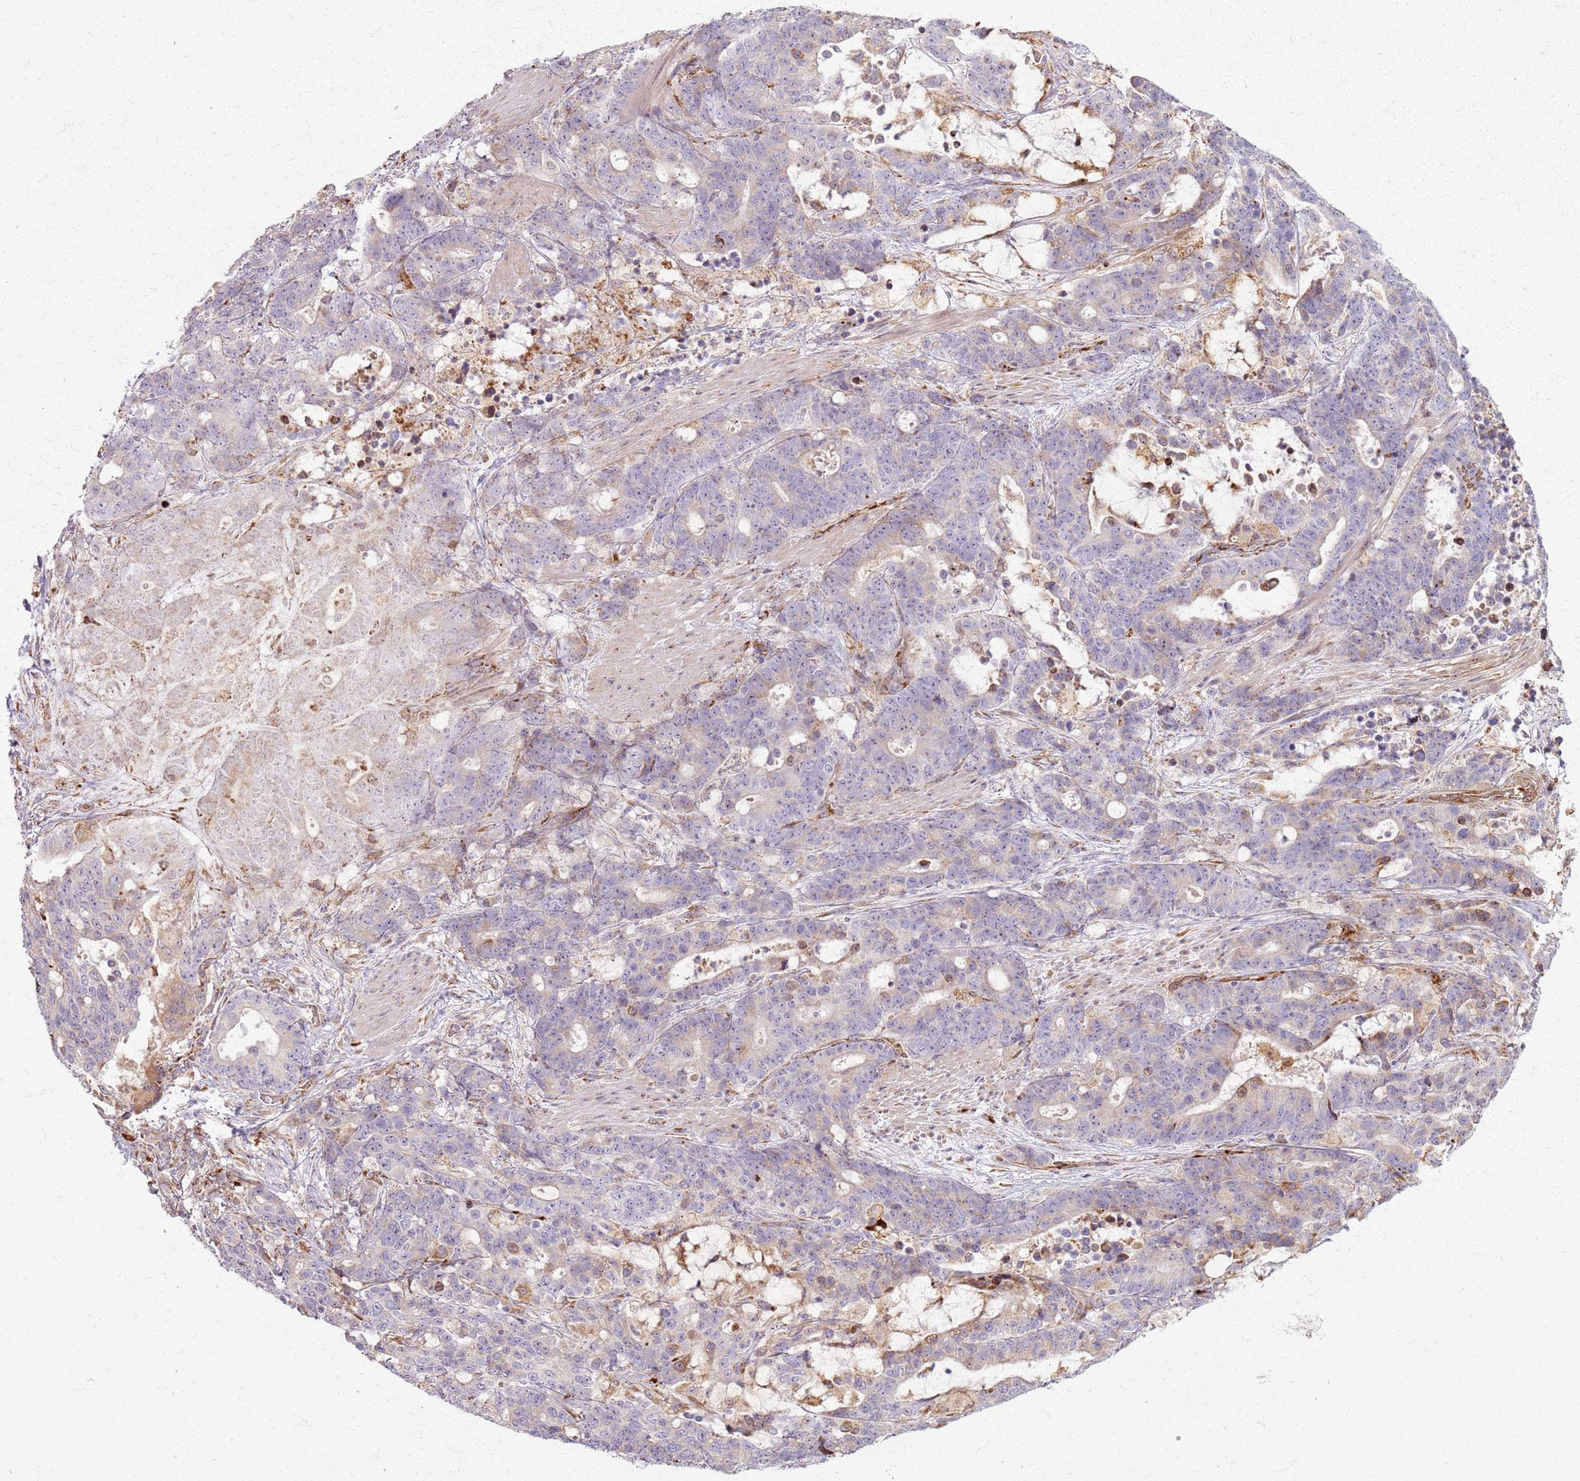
{"staining": {"intensity": "weak", "quantity": "<25%", "location": "cytoplasmic/membranous"}, "tissue": "stomach cancer", "cell_type": "Tumor cells", "image_type": "cancer", "snomed": [{"axis": "morphology", "description": "Adenocarcinoma, NOS"}, {"axis": "topography", "description": "Stomach"}], "caption": "Immunohistochemistry (IHC) of adenocarcinoma (stomach) shows no positivity in tumor cells. (Stains: DAB (3,3'-diaminobenzidine) immunohistochemistry (IHC) with hematoxylin counter stain, Microscopy: brightfield microscopy at high magnification).", "gene": "KRI1", "patient": {"sex": "female", "age": 76}}